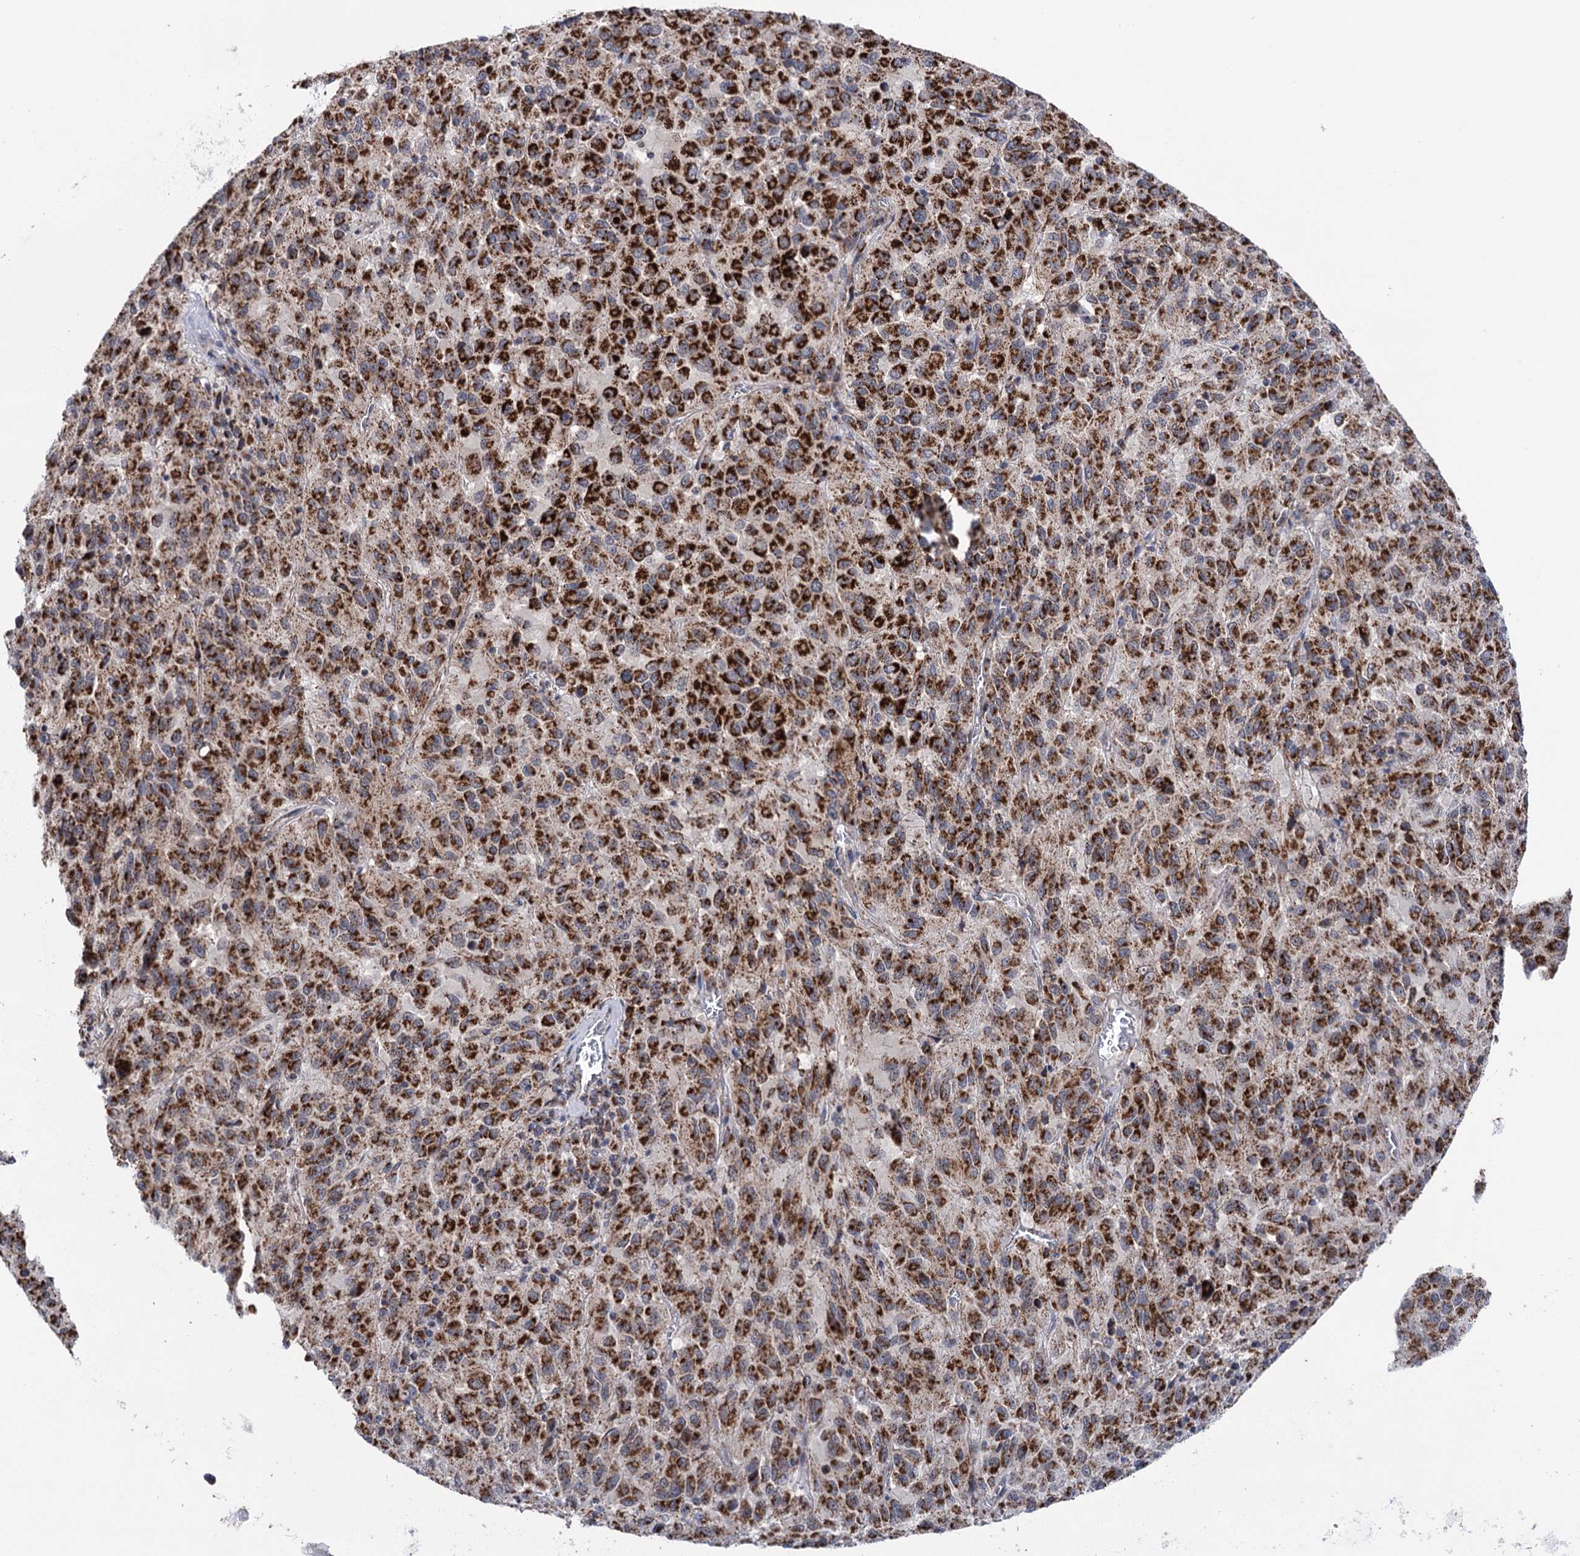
{"staining": {"intensity": "strong", "quantity": ">75%", "location": "cytoplasmic/membranous"}, "tissue": "melanoma", "cell_type": "Tumor cells", "image_type": "cancer", "snomed": [{"axis": "morphology", "description": "Malignant melanoma, Metastatic site"}, {"axis": "topography", "description": "Lung"}], "caption": "Immunohistochemistry (IHC) of malignant melanoma (metastatic site) exhibits high levels of strong cytoplasmic/membranous staining in about >75% of tumor cells.", "gene": "SUCLA2", "patient": {"sex": "male", "age": 64}}